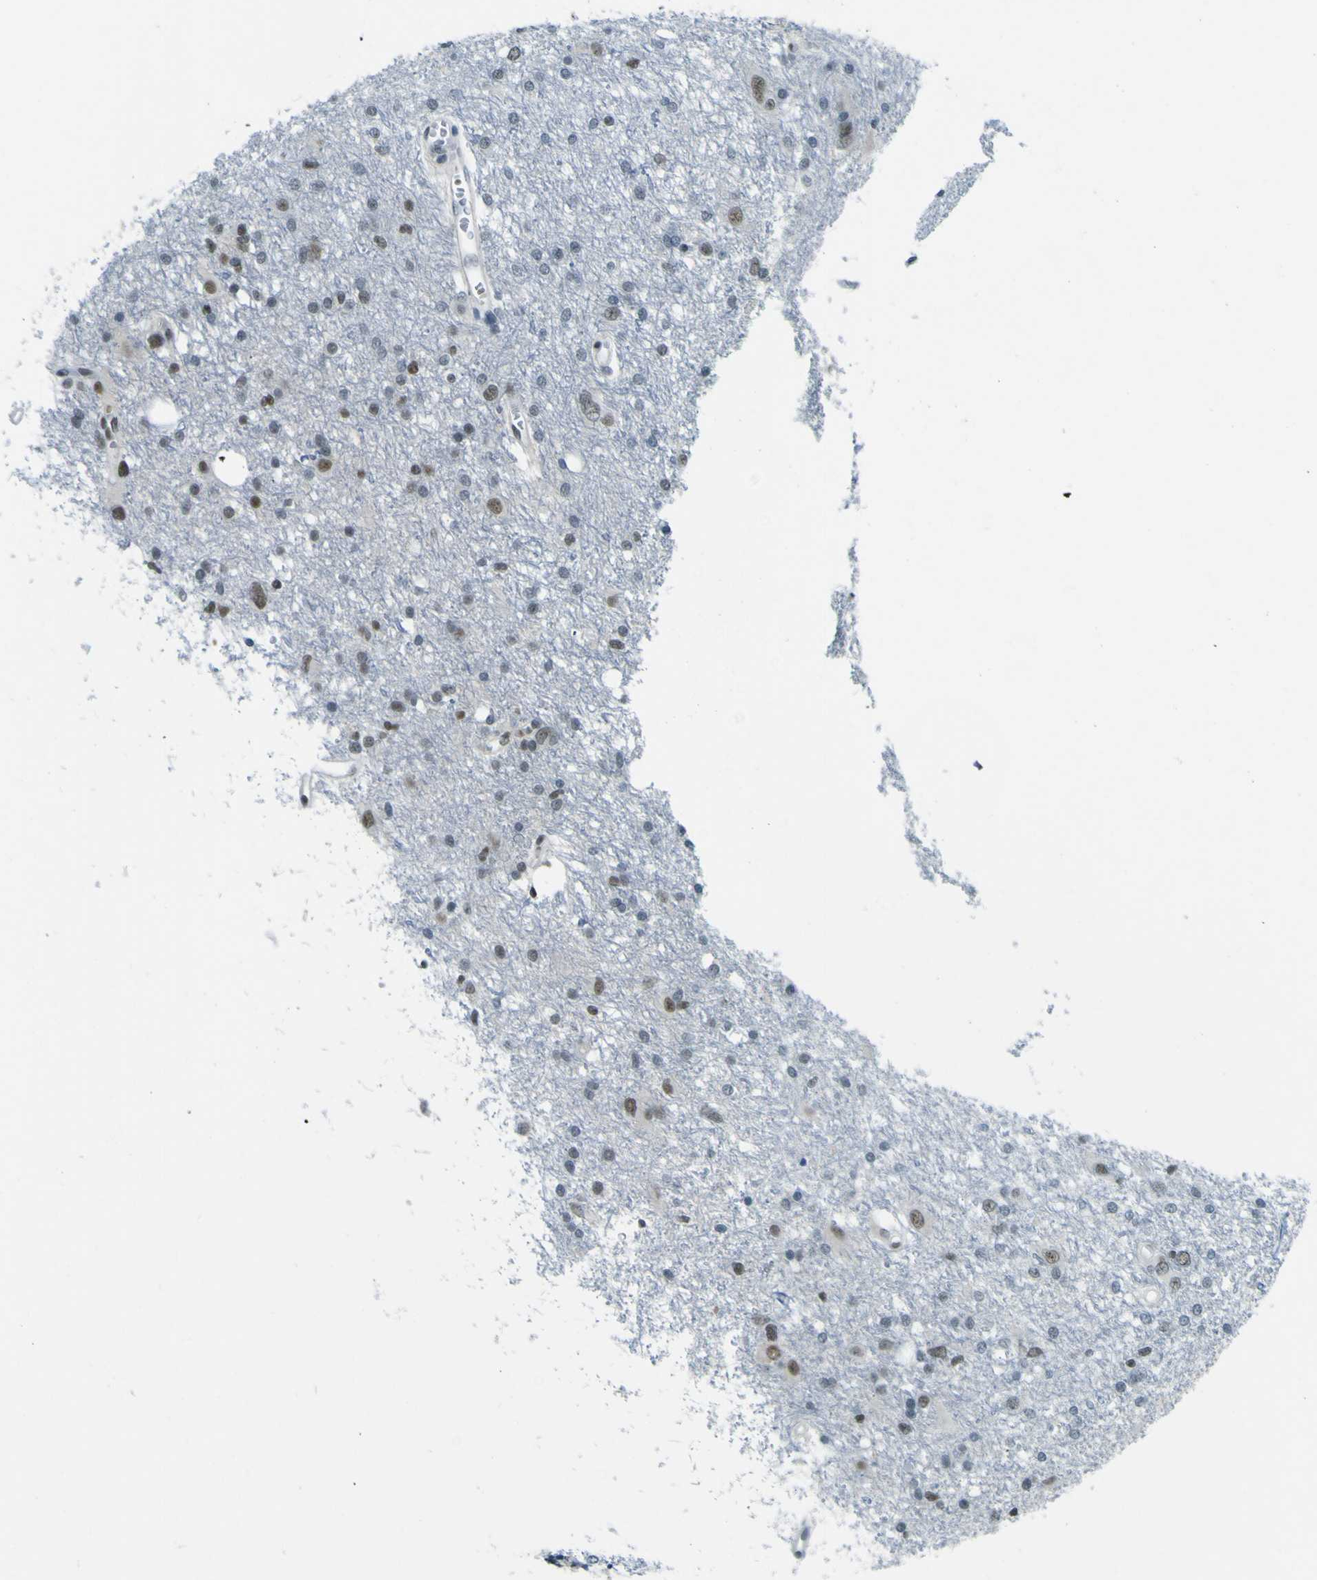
{"staining": {"intensity": "weak", "quantity": "<25%", "location": "nuclear"}, "tissue": "glioma", "cell_type": "Tumor cells", "image_type": "cancer", "snomed": [{"axis": "morphology", "description": "Glioma, malignant, High grade"}, {"axis": "topography", "description": "Brain"}], "caption": "Malignant high-grade glioma was stained to show a protein in brown. There is no significant staining in tumor cells.", "gene": "CEBPG", "patient": {"sex": "female", "age": 59}}